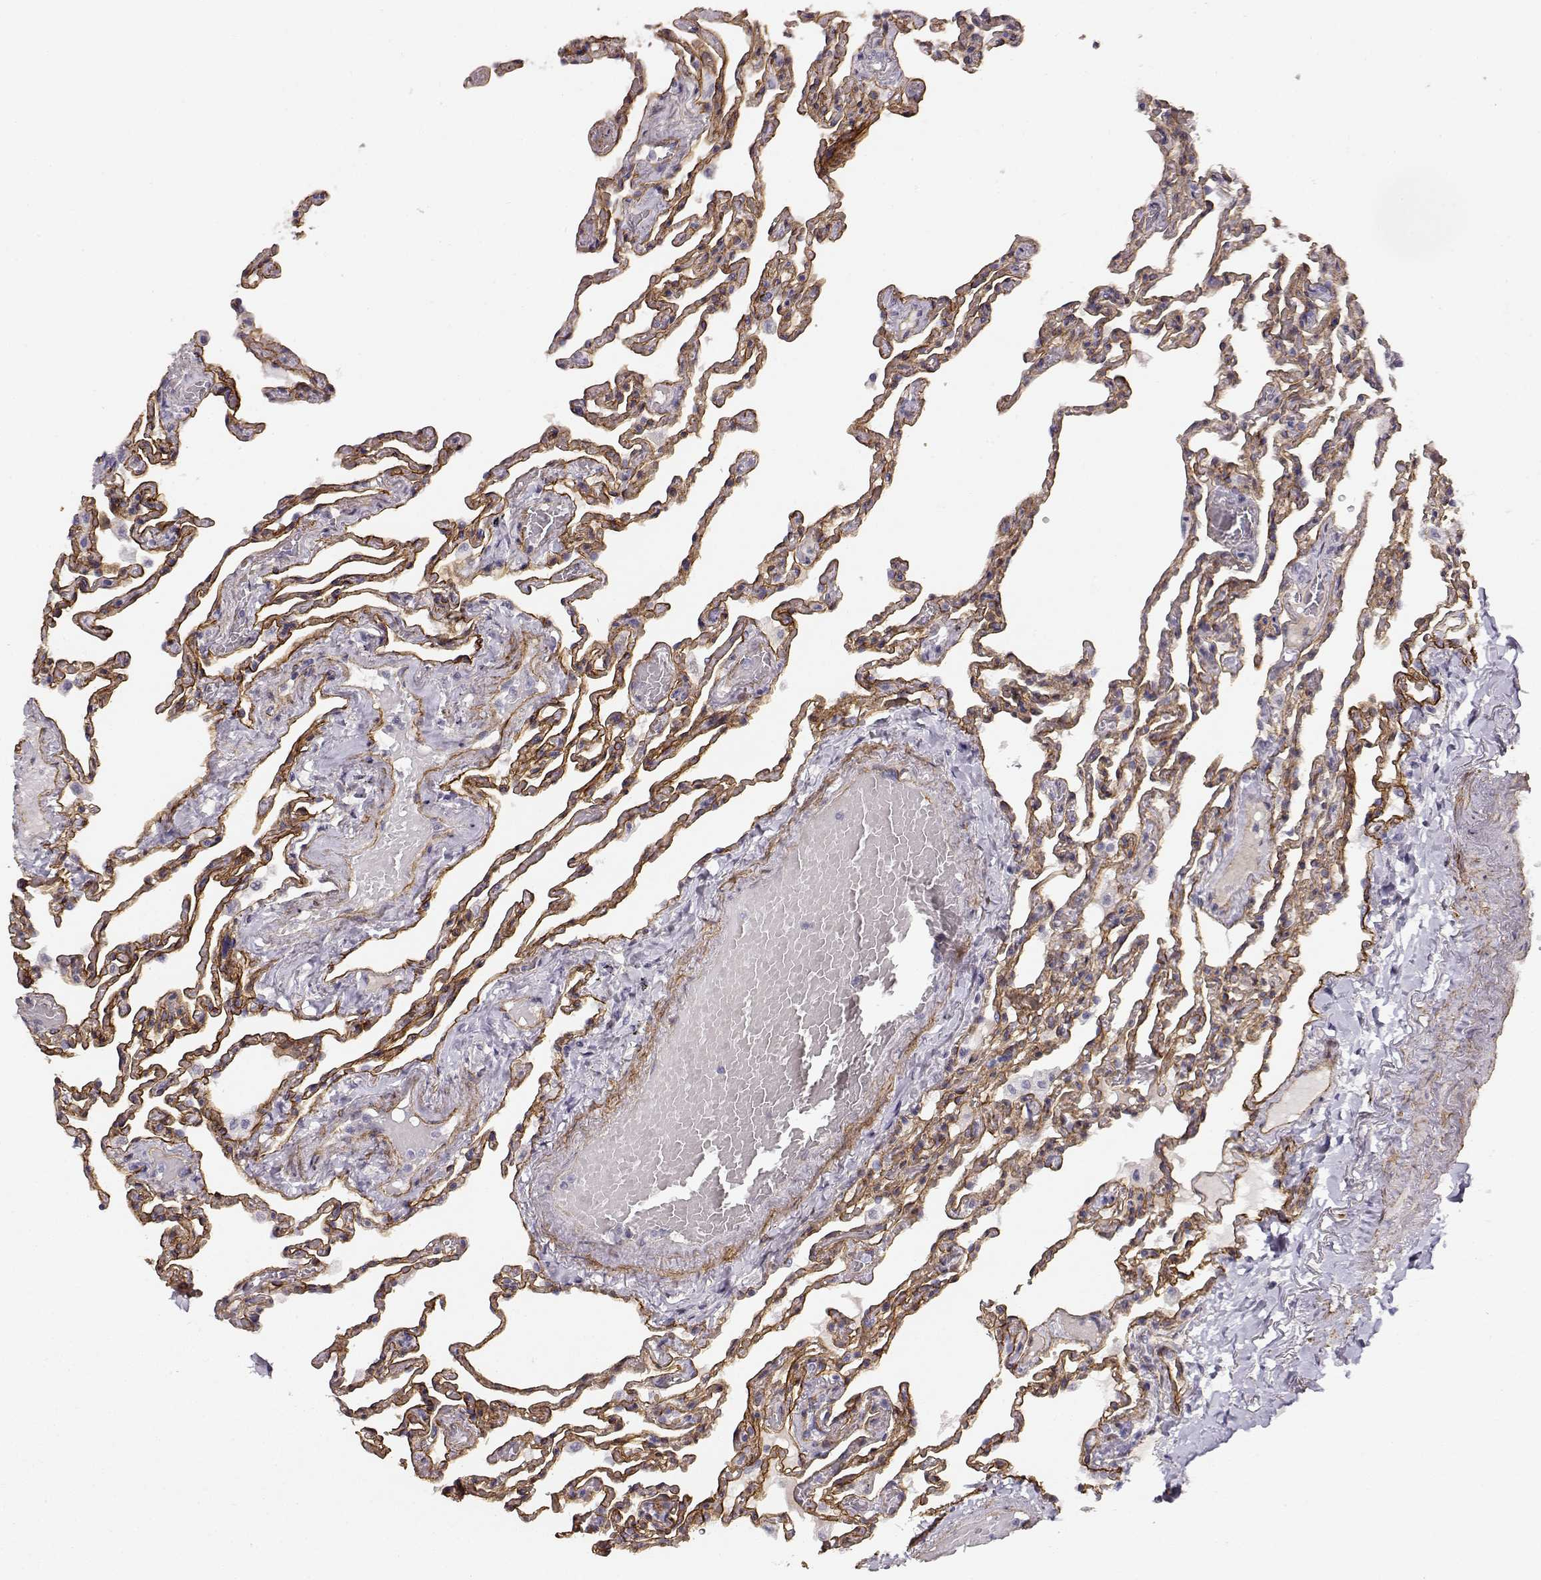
{"staining": {"intensity": "negative", "quantity": "none", "location": "none"}, "tissue": "lung", "cell_type": "Alveolar cells", "image_type": "normal", "snomed": [{"axis": "morphology", "description": "Normal tissue, NOS"}, {"axis": "topography", "description": "Lung"}], "caption": "There is no significant positivity in alveolar cells of lung. Nuclei are stained in blue.", "gene": "LAMC1", "patient": {"sex": "female", "age": 43}}